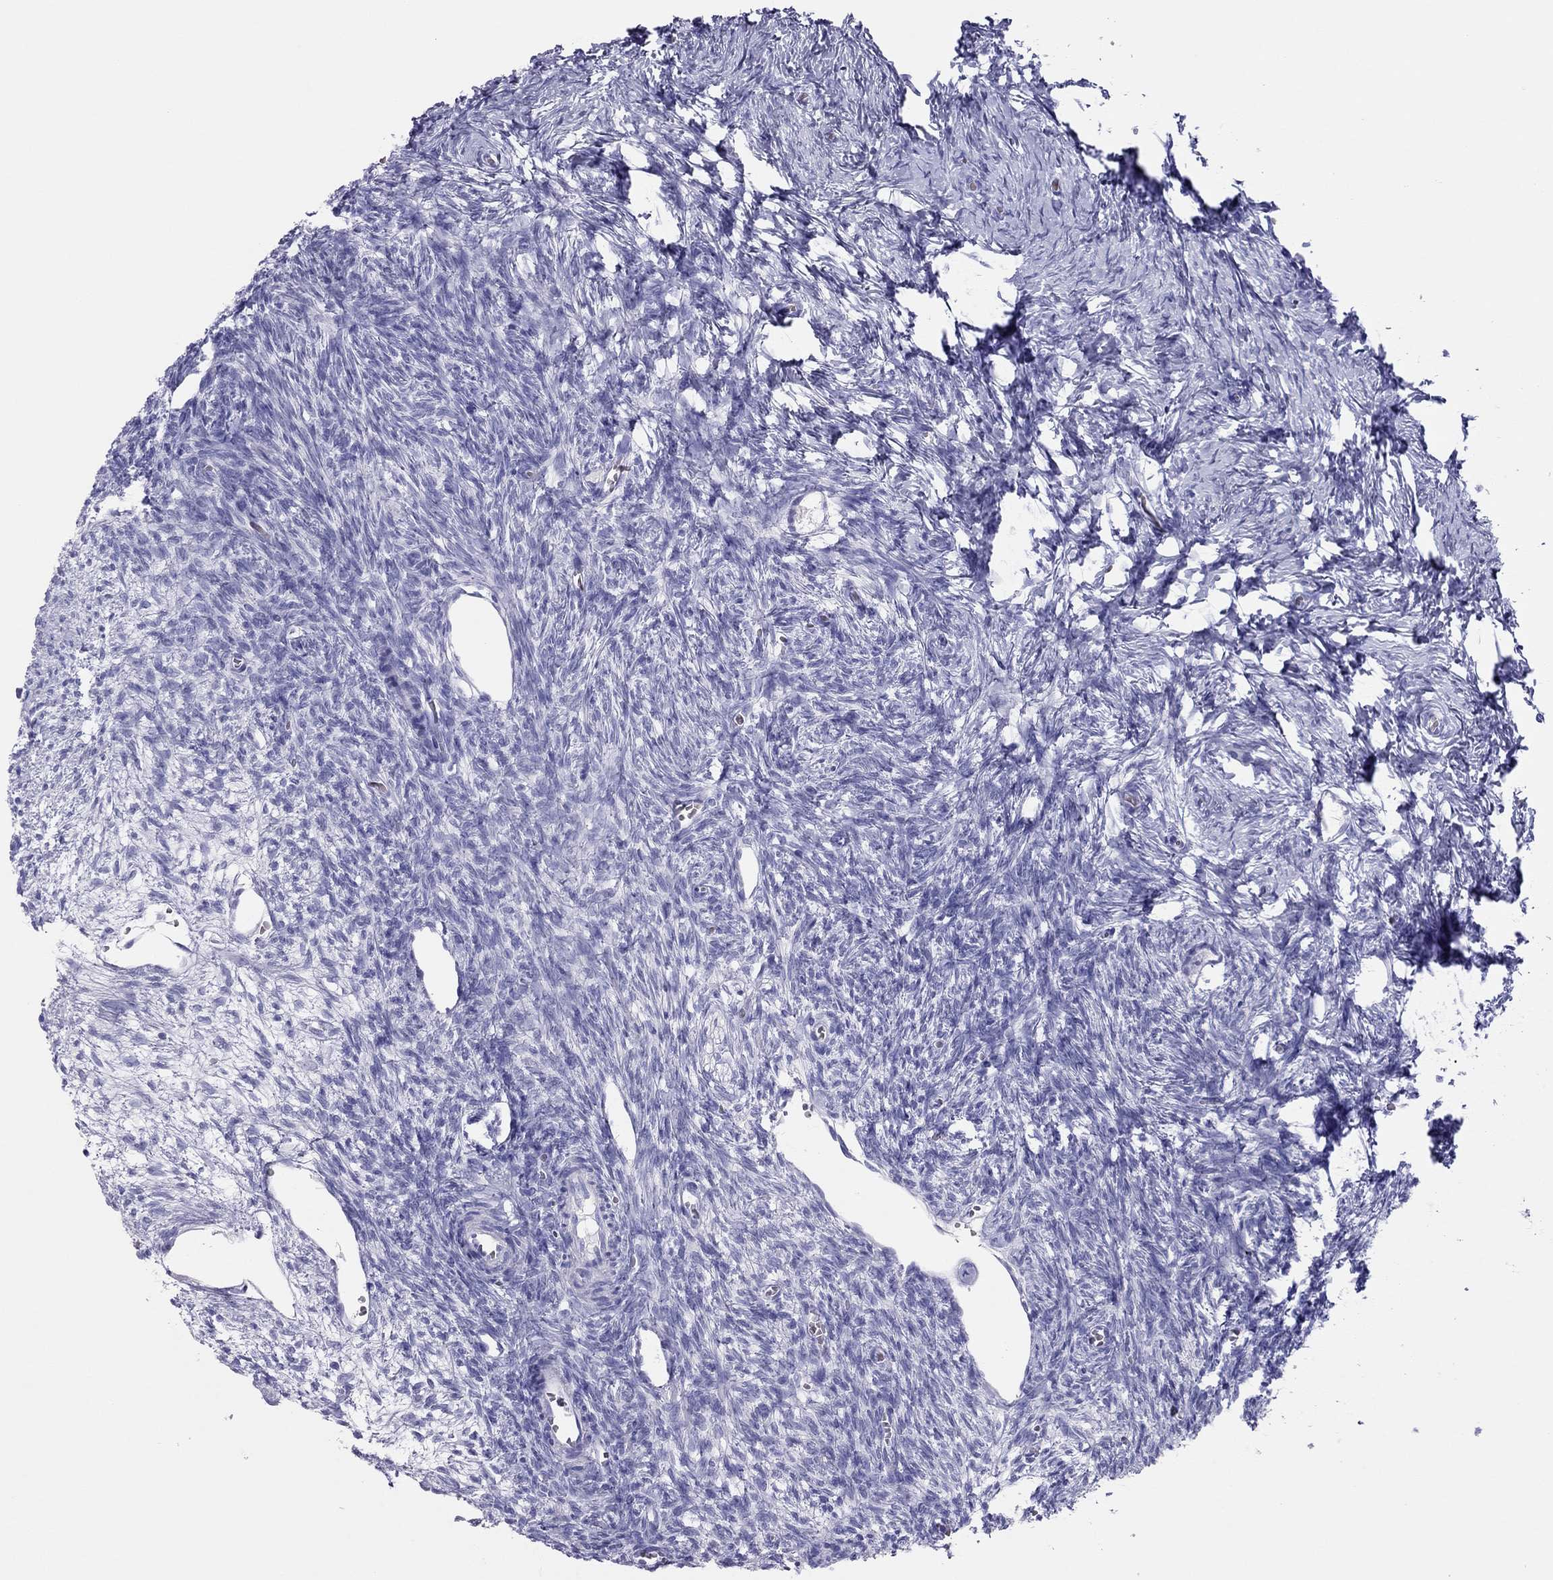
{"staining": {"intensity": "negative", "quantity": "none", "location": "none"}, "tissue": "ovary", "cell_type": "Follicle cells", "image_type": "normal", "snomed": [{"axis": "morphology", "description": "Normal tissue, NOS"}, {"axis": "topography", "description": "Ovary"}], "caption": "High magnification brightfield microscopy of normal ovary stained with DAB (3,3'-diaminobenzidine) (brown) and counterstained with hematoxylin (blue): follicle cells show no significant staining.", "gene": "TSHB", "patient": {"sex": "female", "age": 27}}